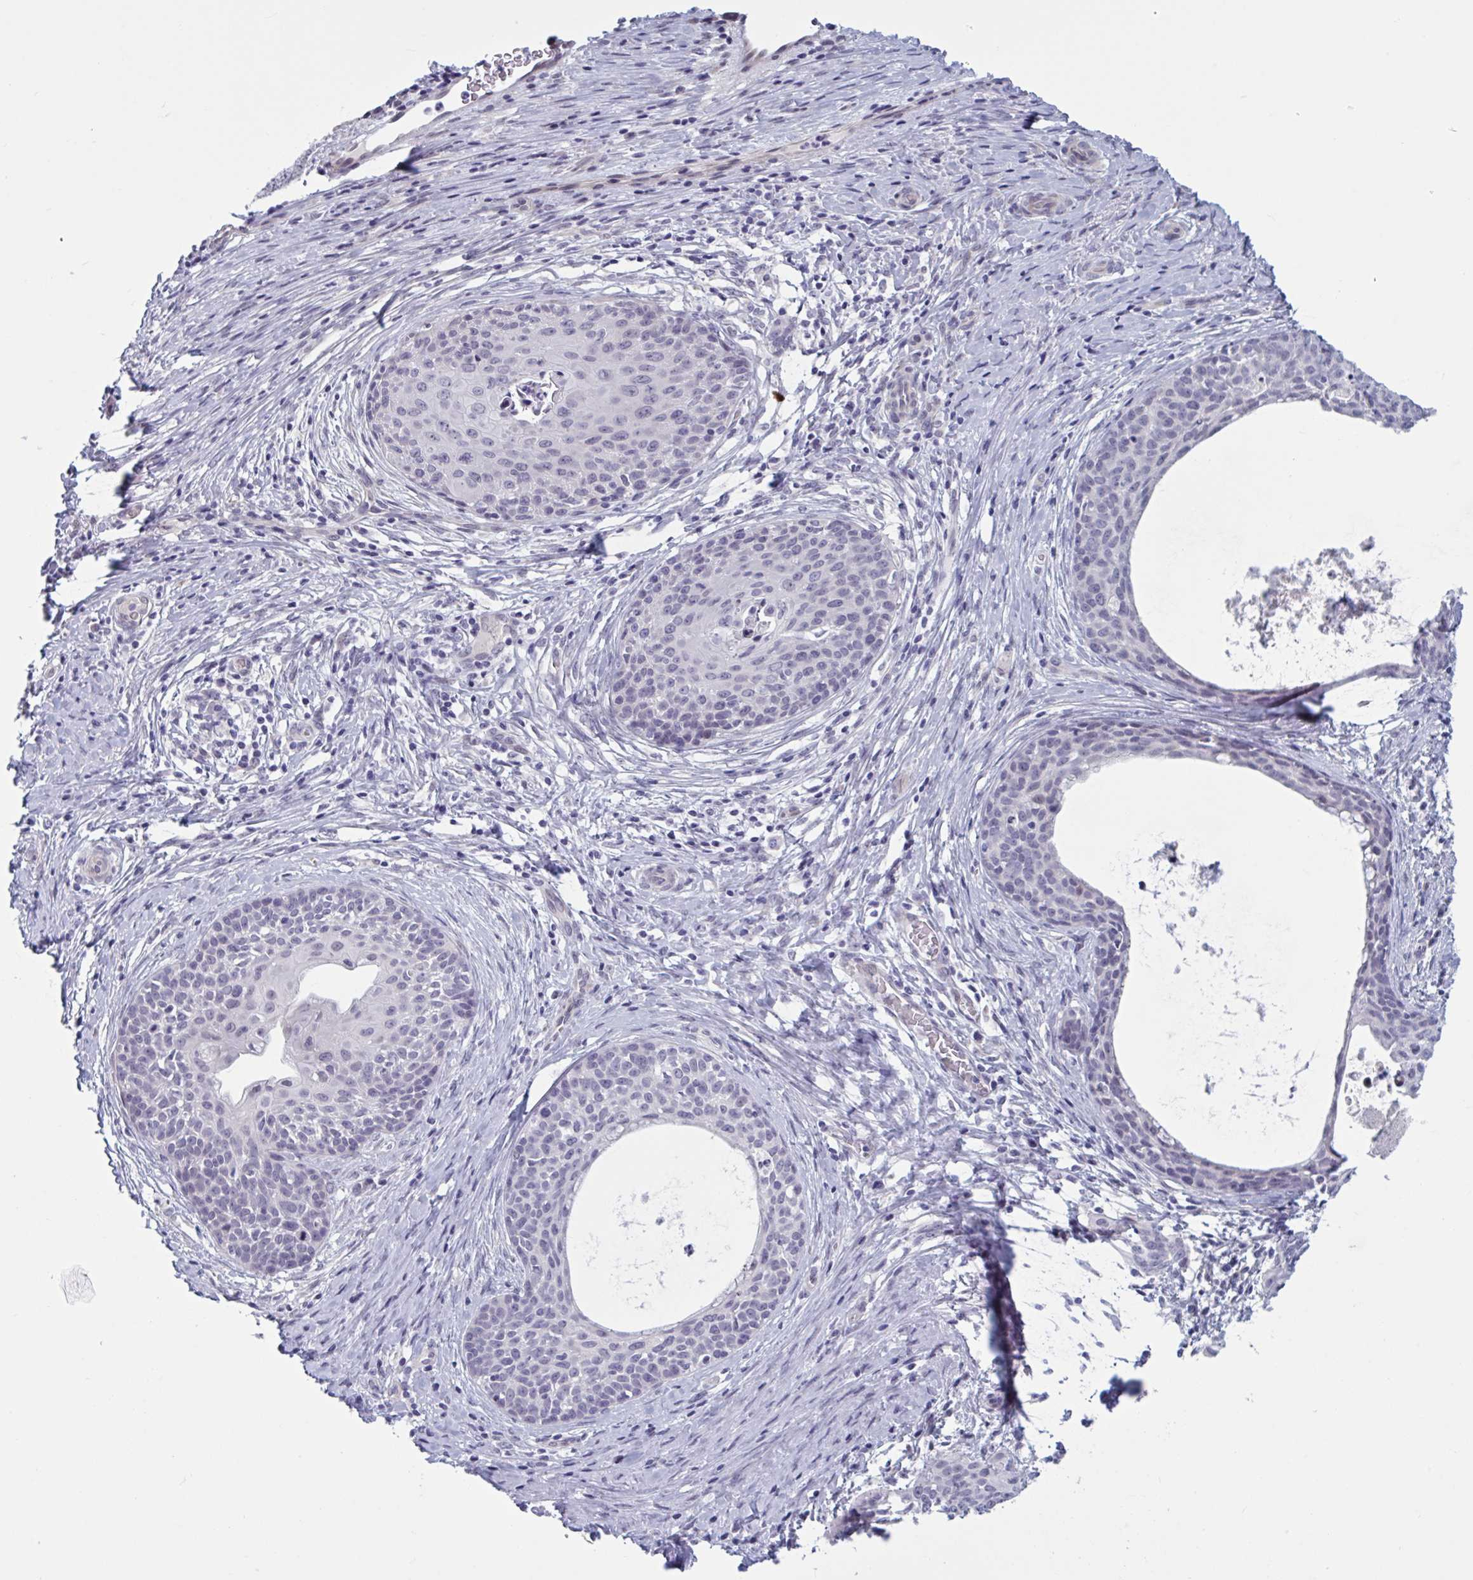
{"staining": {"intensity": "negative", "quantity": "none", "location": "none"}, "tissue": "cervical cancer", "cell_type": "Tumor cells", "image_type": "cancer", "snomed": [{"axis": "morphology", "description": "Squamous cell carcinoma, NOS"}, {"axis": "morphology", "description": "Adenocarcinoma, NOS"}, {"axis": "topography", "description": "Cervix"}], "caption": "Histopathology image shows no protein staining in tumor cells of squamous cell carcinoma (cervical) tissue.", "gene": "TCEAL8", "patient": {"sex": "female", "age": 52}}